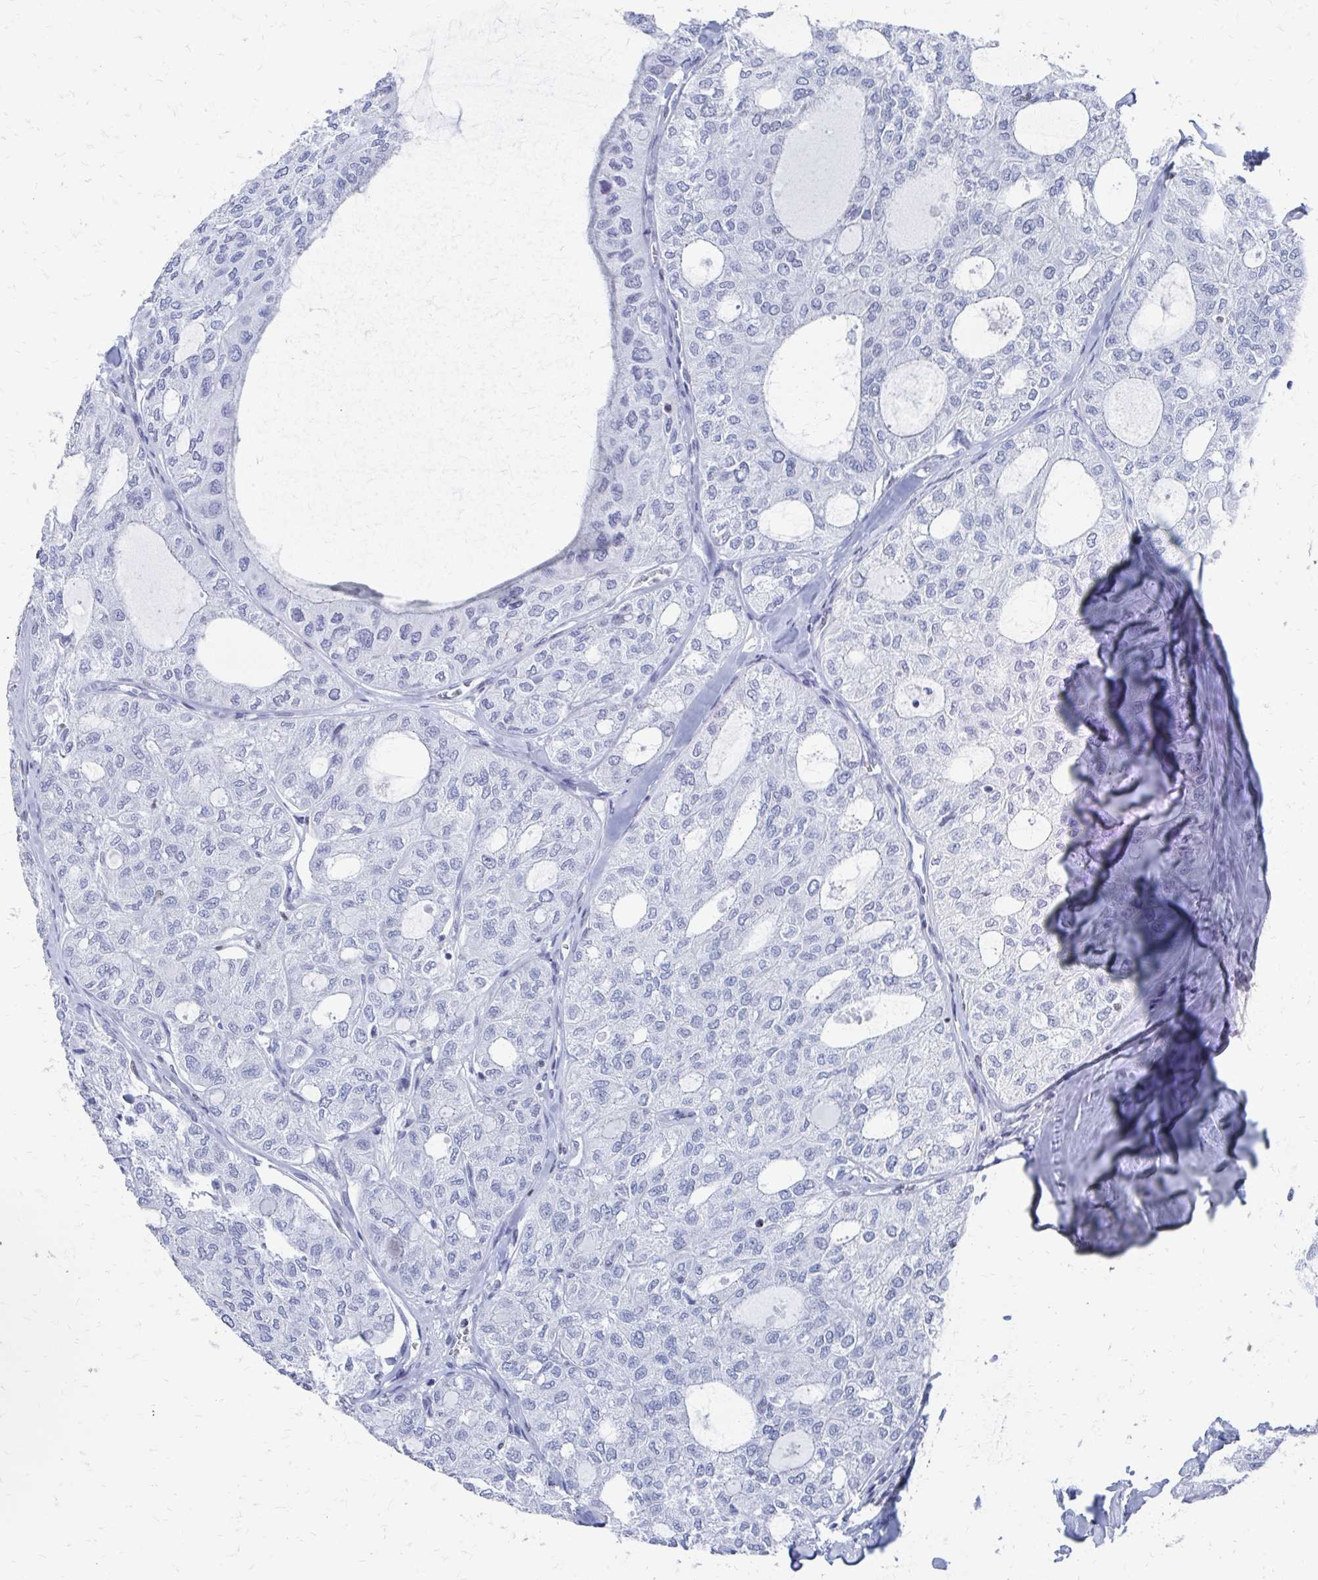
{"staining": {"intensity": "negative", "quantity": "none", "location": "none"}, "tissue": "thyroid cancer", "cell_type": "Tumor cells", "image_type": "cancer", "snomed": [{"axis": "morphology", "description": "Follicular adenoma carcinoma, NOS"}, {"axis": "topography", "description": "Thyroid gland"}], "caption": "Immunohistochemical staining of human thyroid follicular adenoma carcinoma exhibits no significant positivity in tumor cells.", "gene": "CDIN1", "patient": {"sex": "male", "age": 75}}